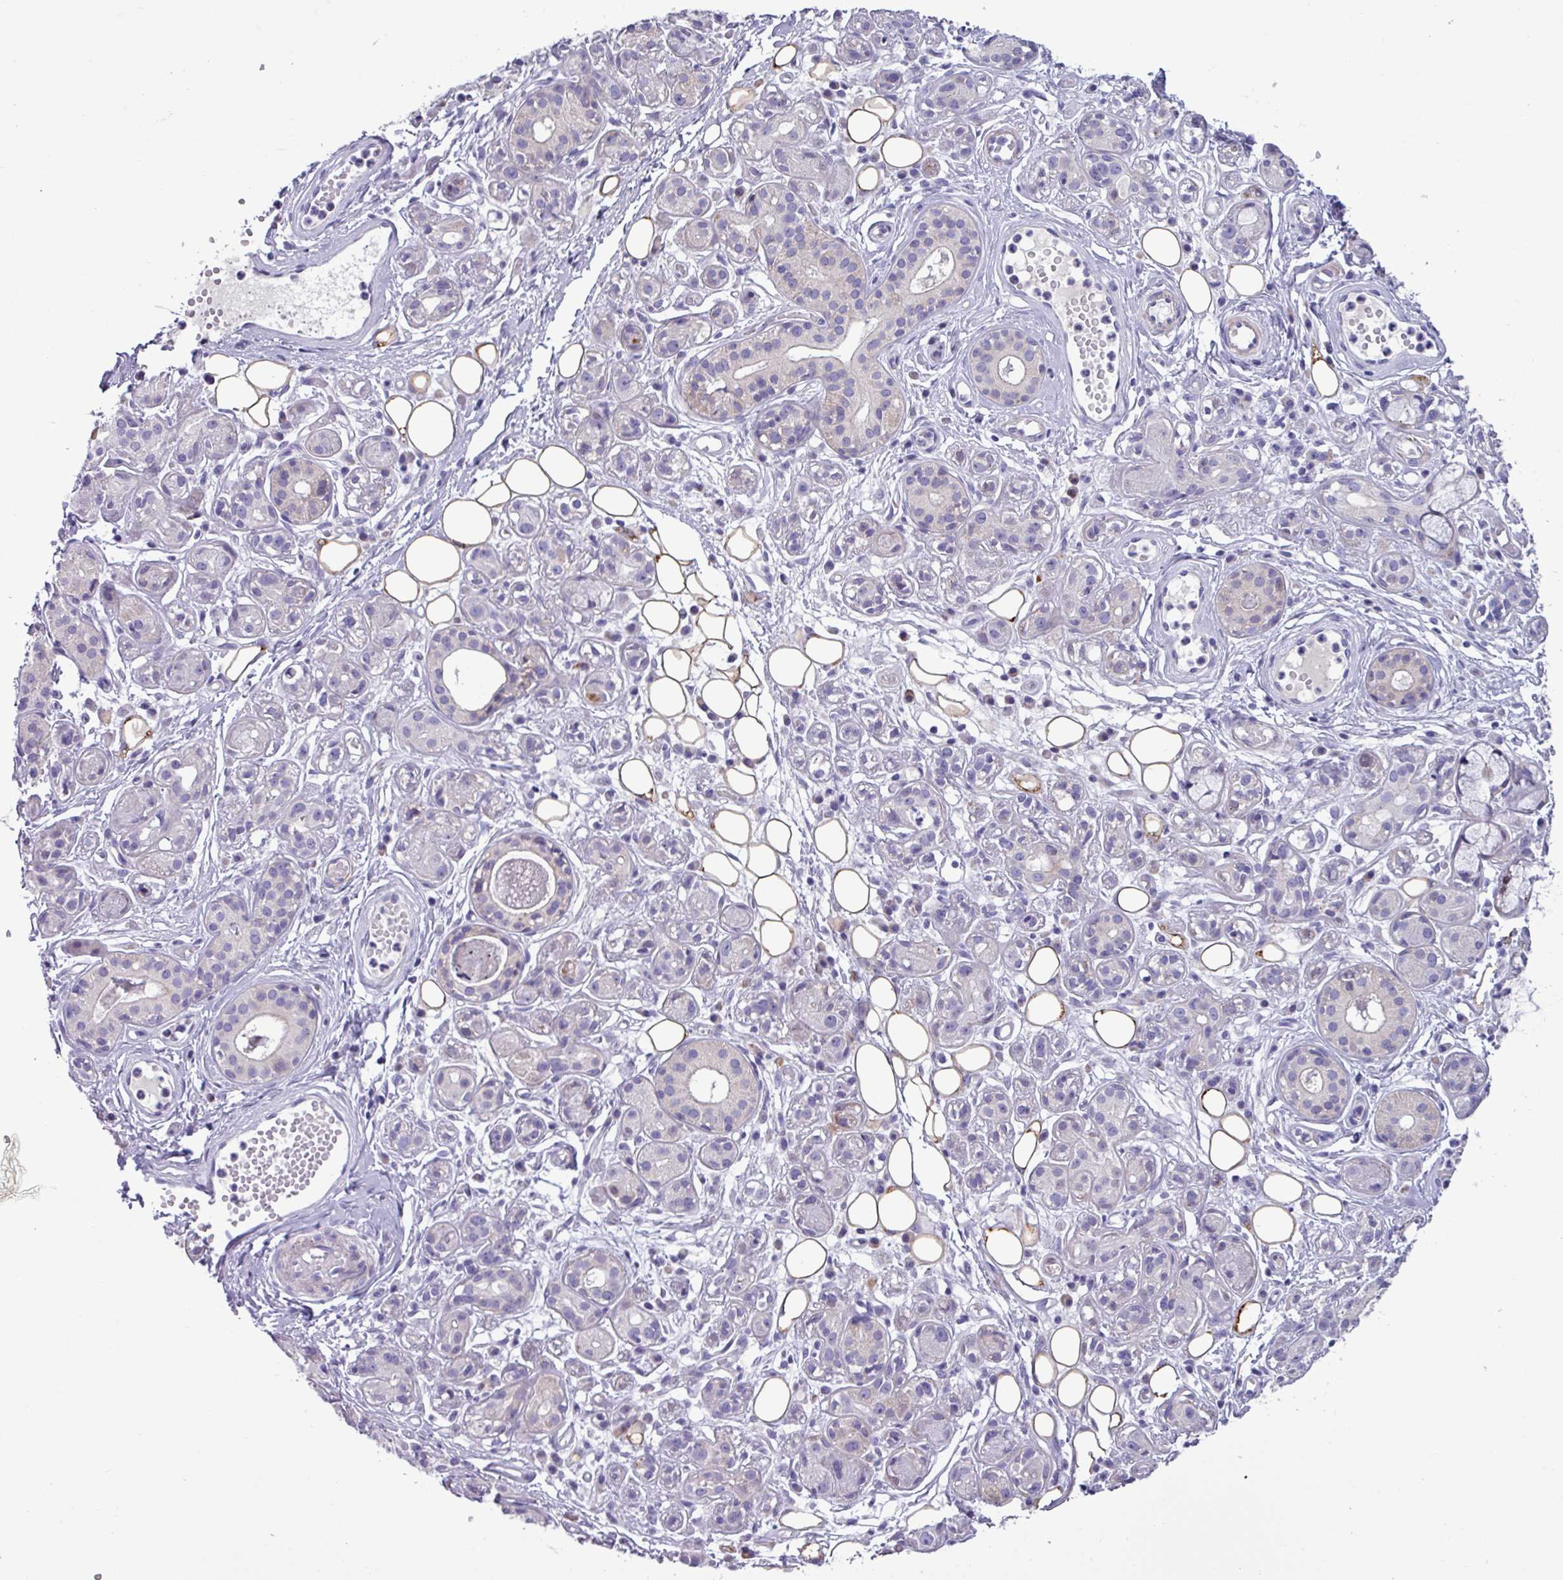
{"staining": {"intensity": "negative", "quantity": "none", "location": "none"}, "tissue": "salivary gland", "cell_type": "Glandular cells", "image_type": "normal", "snomed": [{"axis": "morphology", "description": "Normal tissue, NOS"}, {"axis": "topography", "description": "Salivary gland"}], "caption": "IHC micrograph of benign salivary gland: human salivary gland stained with DAB shows no significant protein expression in glandular cells. The staining is performed using DAB brown chromogen with nuclei counter-stained in using hematoxylin.", "gene": "TNFSF12", "patient": {"sex": "male", "age": 54}}